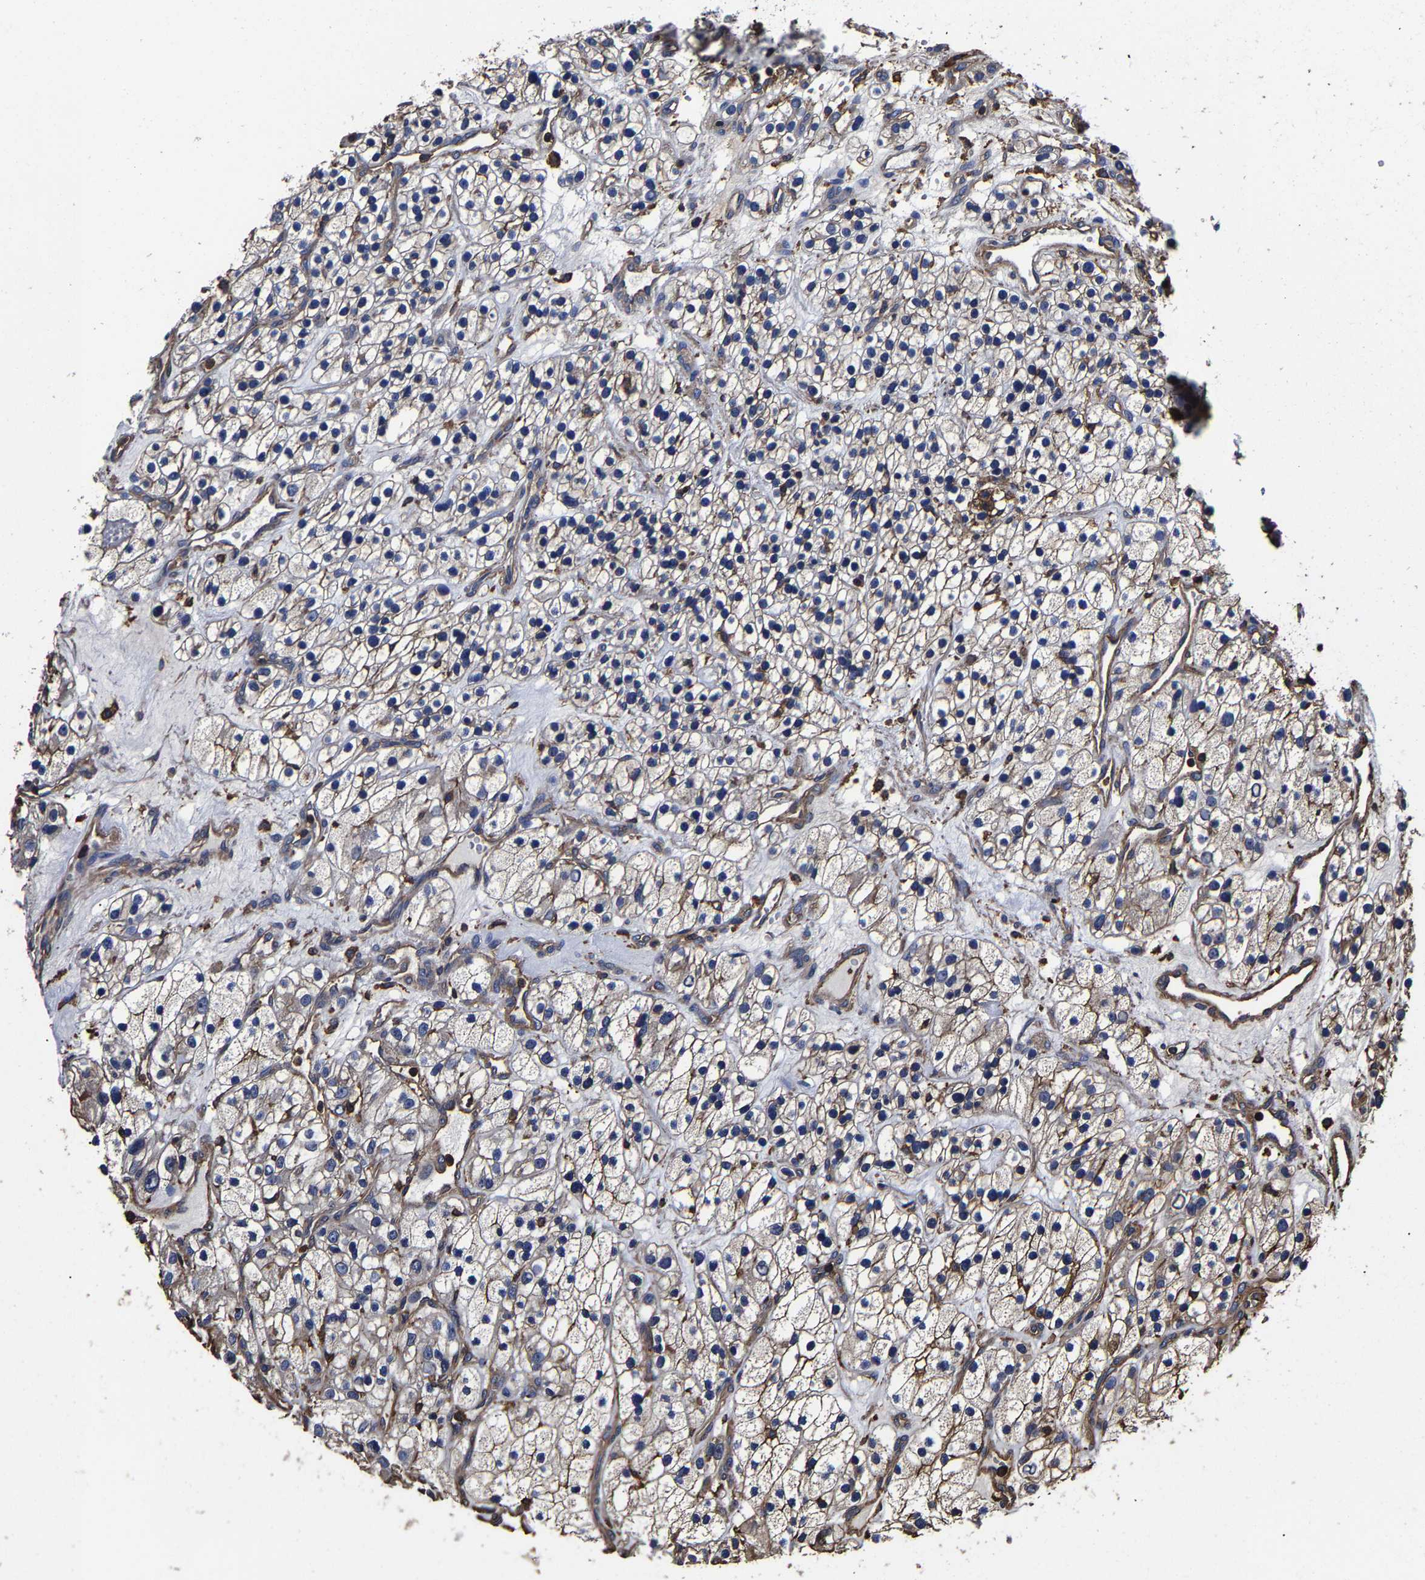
{"staining": {"intensity": "weak", "quantity": "25%-75%", "location": "cytoplasmic/membranous"}, "tissue": "renal cancer", "cell_type": "Tumor cells", "image_type": "cancer", "snomed": [{"axis": "morphology", "description": "Adenocarcinoma, NOS"}, {"axis": "topography", "description": "Kidney"}], "caption": "Immunohistochemistry of human renal adenocarcinoma displays low levels of weak cytoplasmic/membranous staining in approximately 25%-75% of tumor cells. The staining was performed using DAB (3,3'-diaminobenzidine), with brown indicating positive protein expression. Nuclei are stained blue with hematoxylin.", "gene": "SSH3", "patient": {"sex": "female", "age": 57}}